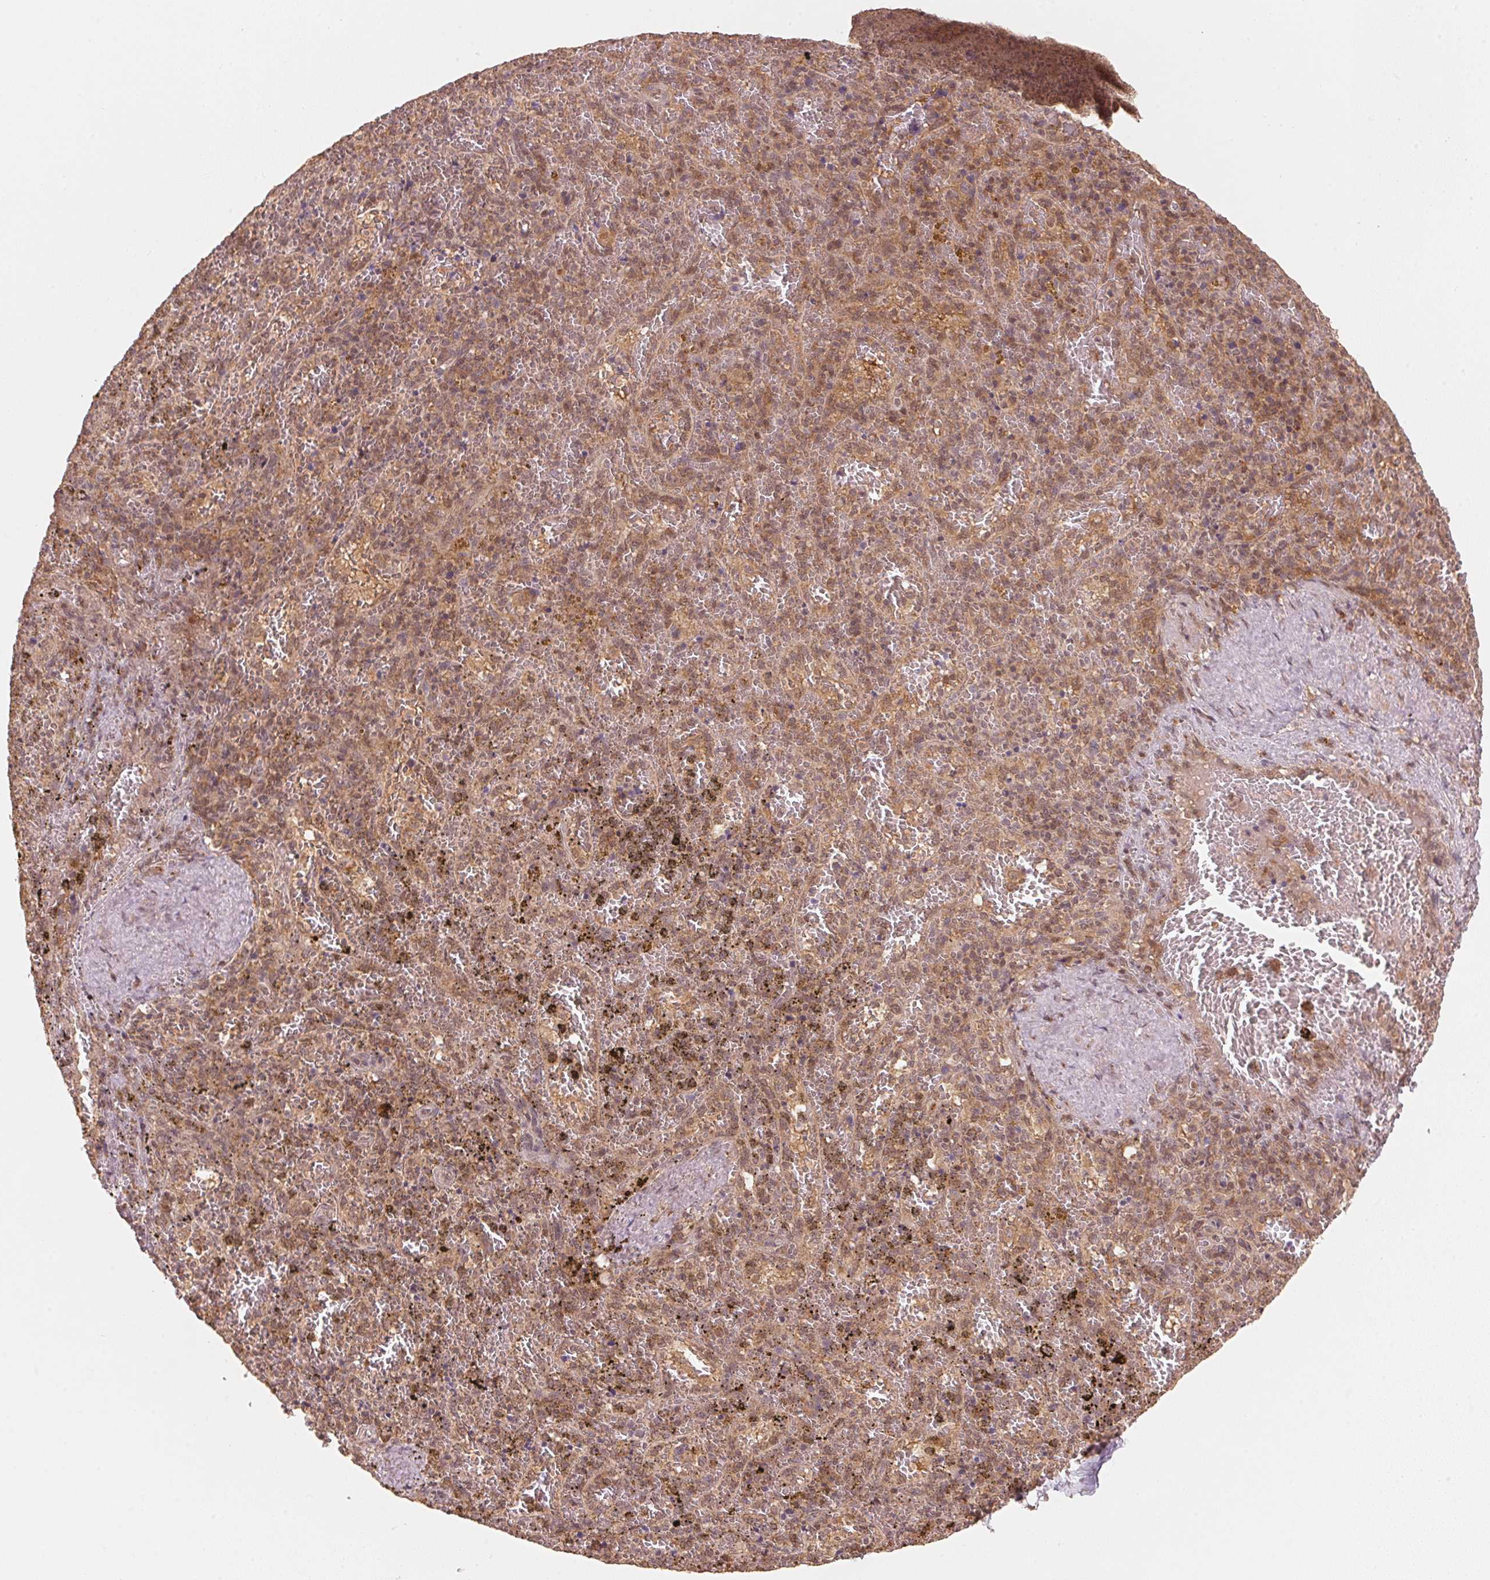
{"staining": {"intensity": "moderate", "quantity": "25%-75%", "location": "cytoplasmic/membranous"}, "tissue": "spleen", "cell_type": "Cells in red pulp", "image_type": "normal", "snomed": [{"axis": "morphology", "description": "Normal tissue, NOS"}, {"axis": "topography", "description": "Spleen"}], "caption": "Spleen stained for a protein demonstrates moderate cytoplasmic/membranous positivity in cells in red pulp. The staining was performed using DAB (3,3'-diaminobenzidine), with brown indicating positive protein expression. Nuclei are stained blue with hematoxylin.", "gene": "C2orf73", "patient": {"sex": "female", "age": 50}}